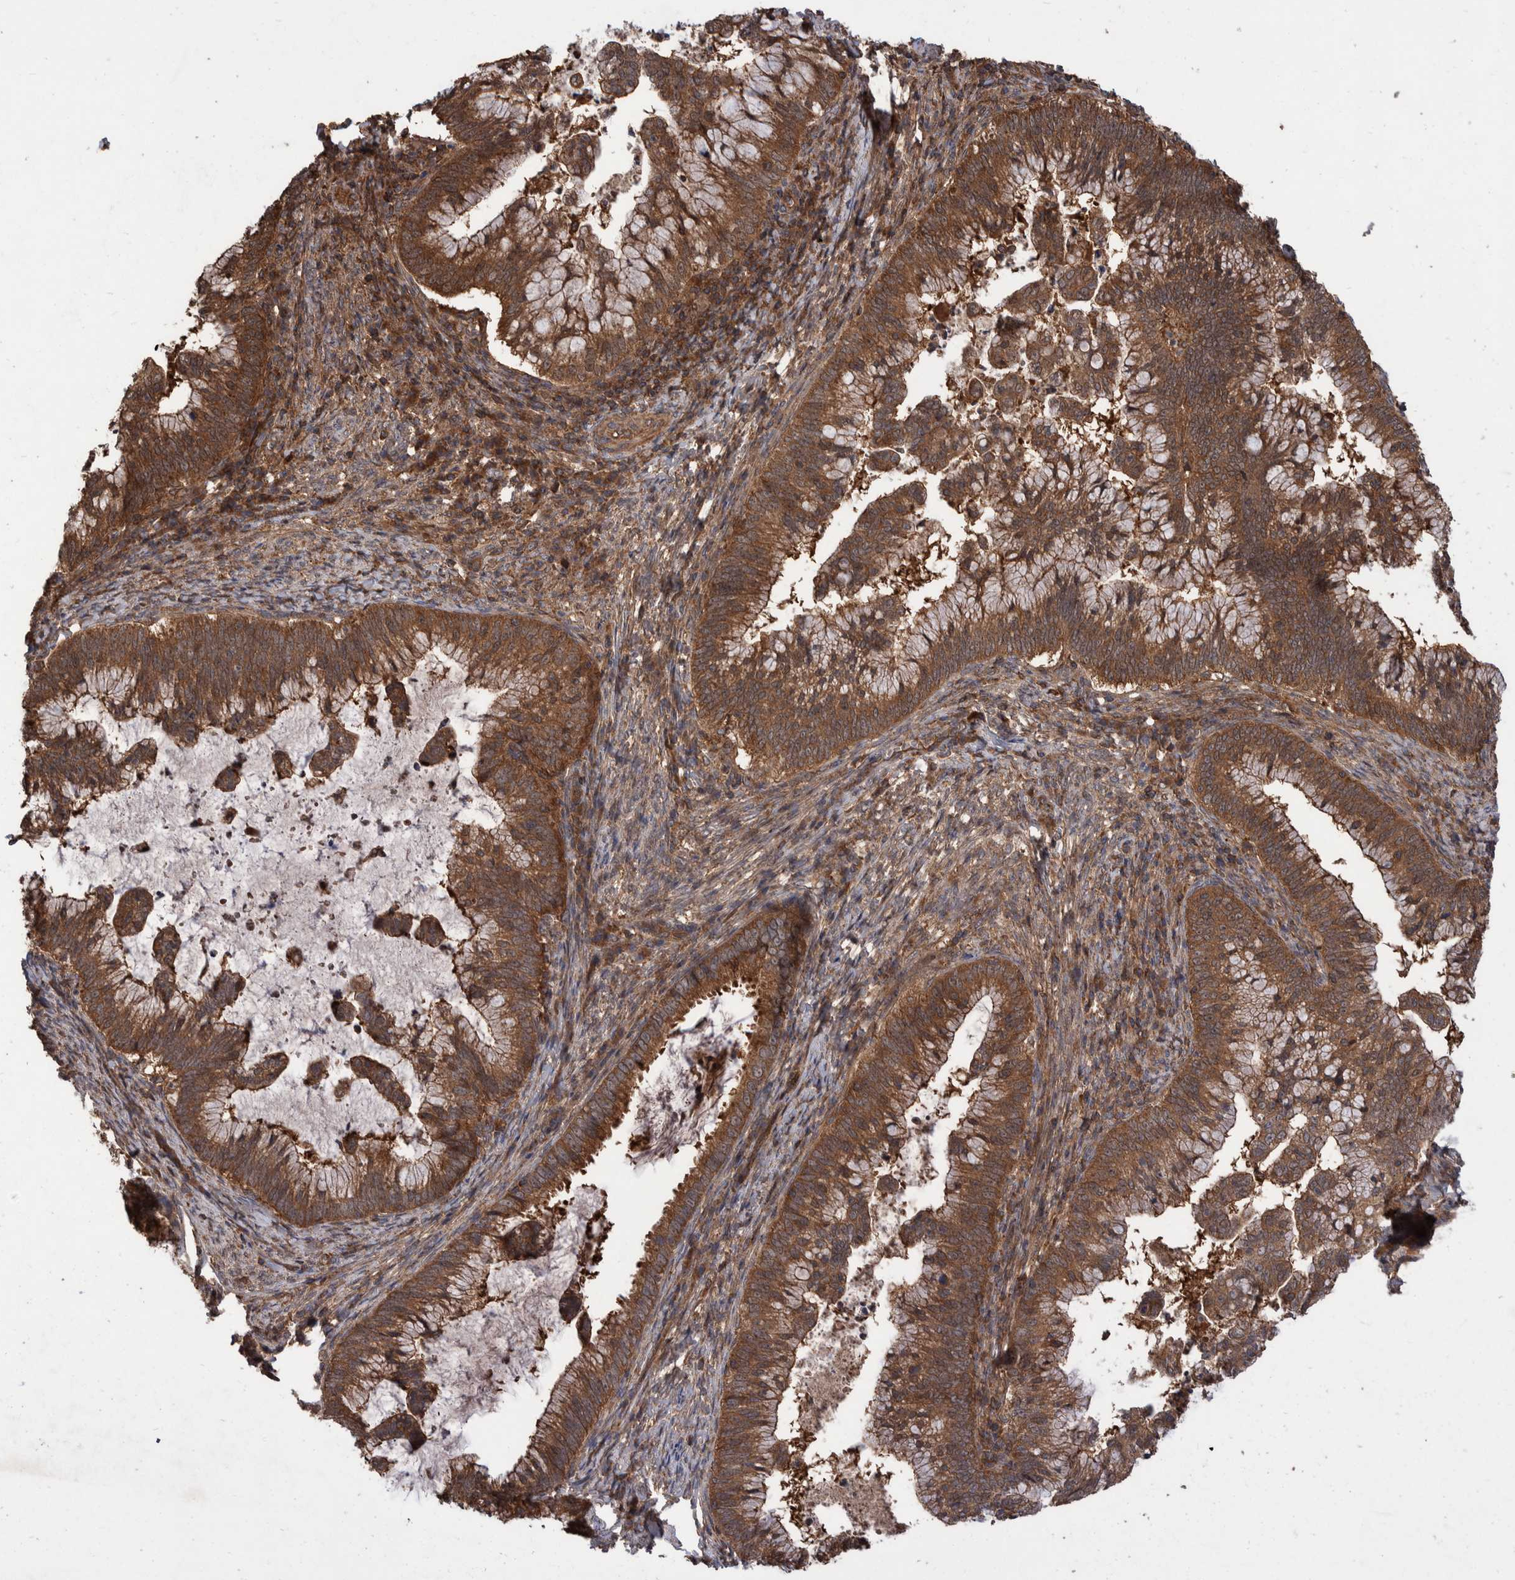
{"staining": {"intensity": "moderate", "quantity": ">75%", "location": "cytoplasmic/membranous"}, "tissue": "cervical cancer", "cell_type": "Tumor cells", "image_type": "cancer", "snomed": [{"axis": "morphology", "description": "Adenocarcinoma, NOS"}, {"axis": "topography", "description": "Cervix"}], "caption": "Cervical cancer (adenocarcinoma) stained for a protein (brown) demonstrates moderate cytoplasmic/membranous positive expression in approximately >75% of tumor cells.", "gene": "VBP1", "patient": {"sex": "female", "age": 36}}